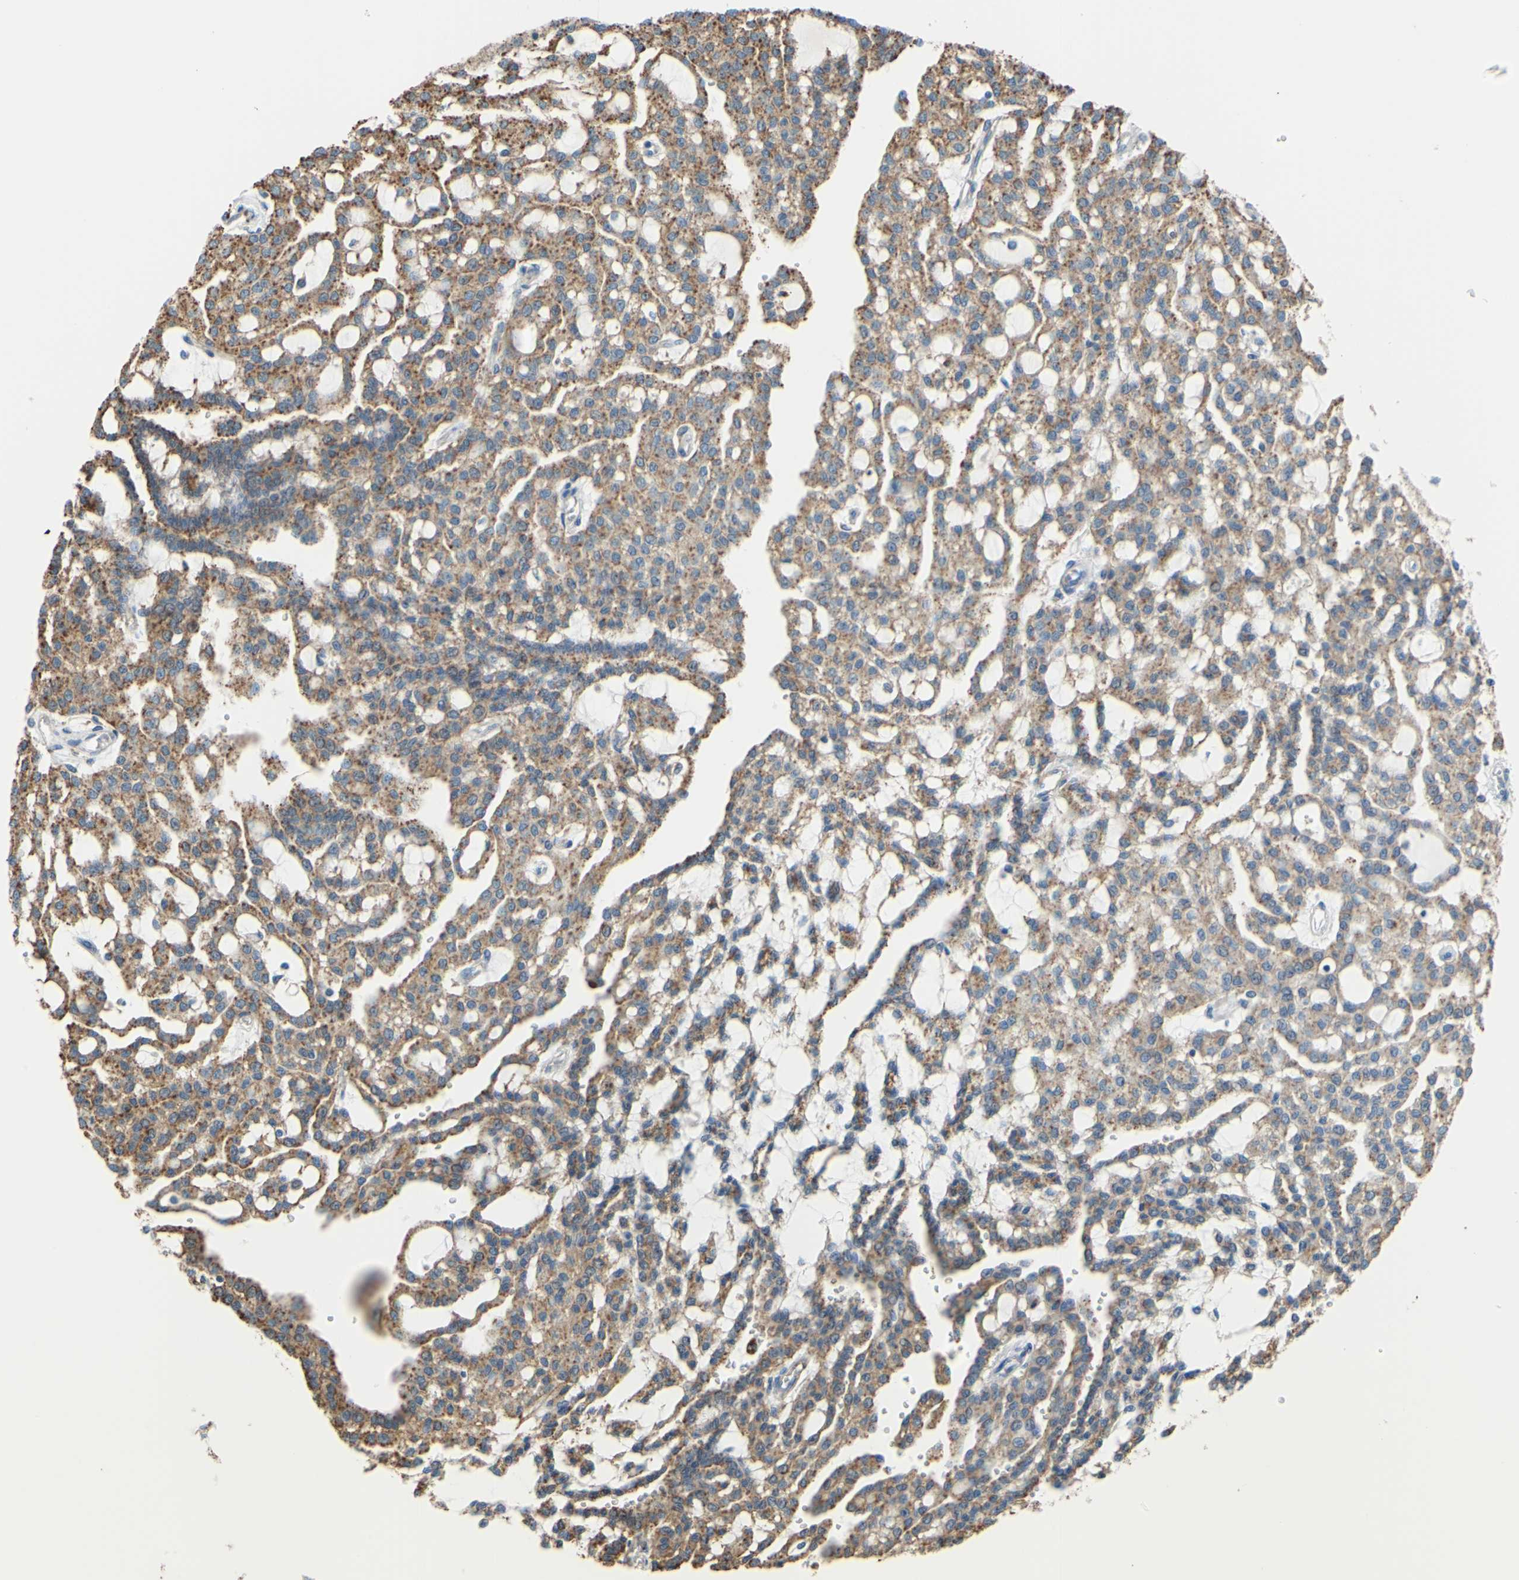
{"staining": {"intensity": "moderate", "quantity": ">75%", "location": "cytoplasmic/membranous"}, "tissue": "renal cancer", "cell_type": "Tumor cells", "image_type": "cancer", "snomed": [{"axis": "morphology", "description": "Adenocarcinoma, NOS"}, {"axis": "topography", "description": "Kidney"}], "caption": "A micrograph of human renal cancer stained for a protein exhibits moderate cytoplasmic/membranous brown staining in tumor cells.", "gene": "CTSD", "patient": {"sex": "male", "age": 63}}